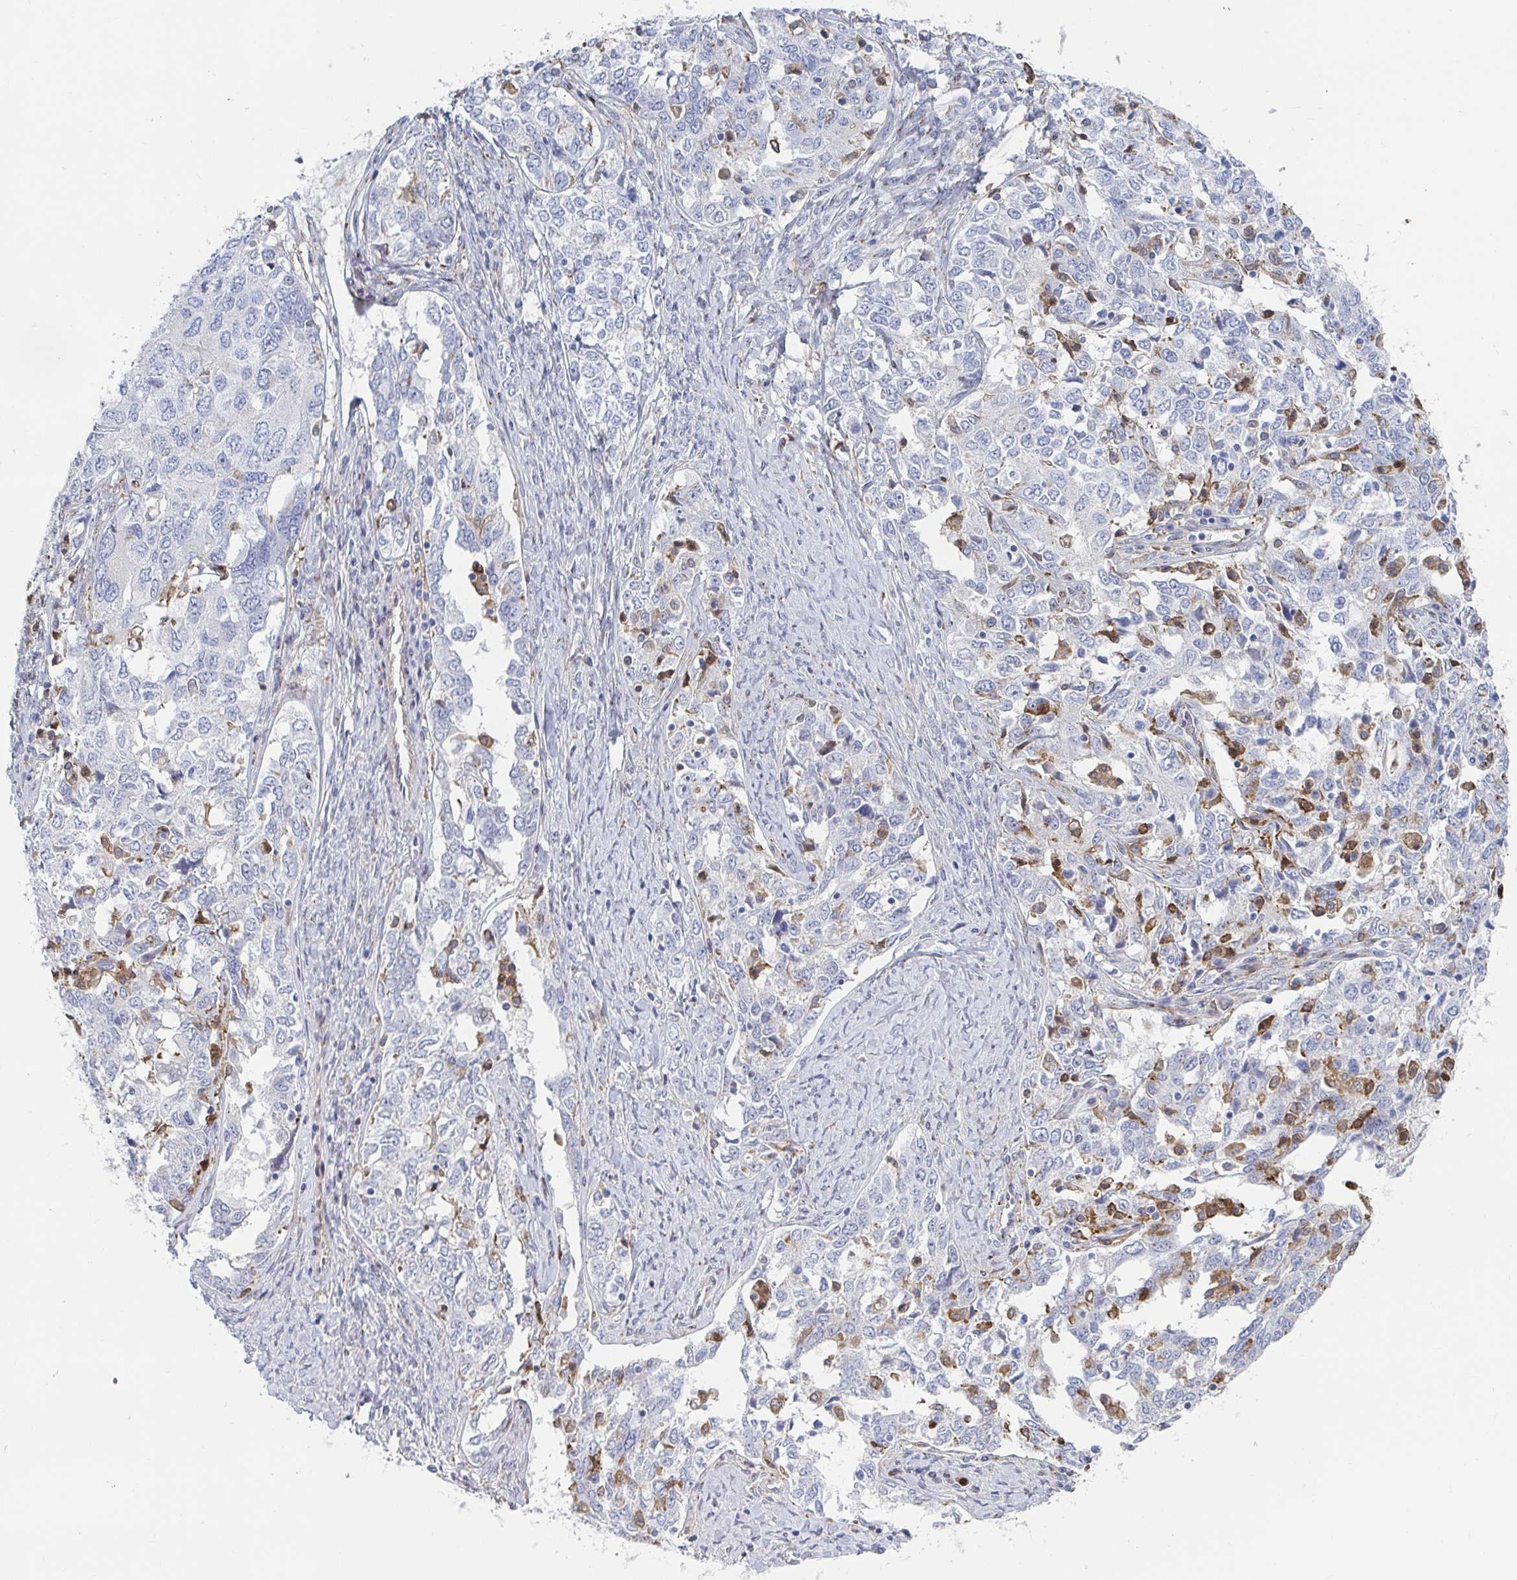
{"staining": {"intensity": "moderate", "quantity": "<25%", "location": "cytoplasmic/membranous"}, "tissue": "ovarian cancer", "cell_type": "Tumor cells", "image_type": "cancer", "snomed": [{"axis": "morphology", "description": "Carcinoma, endometroid"}, {"axis": "topography", "description": "Ovary"}], "caption": "Protein analysis of ovarian cancer (endometroid carcinoma) tissue shows moderate cytoplasmic/membranous positivity in about <25% of tumor cells.", "gene": "PSMG1", "patient": {"sex": "female", "age": 62}}